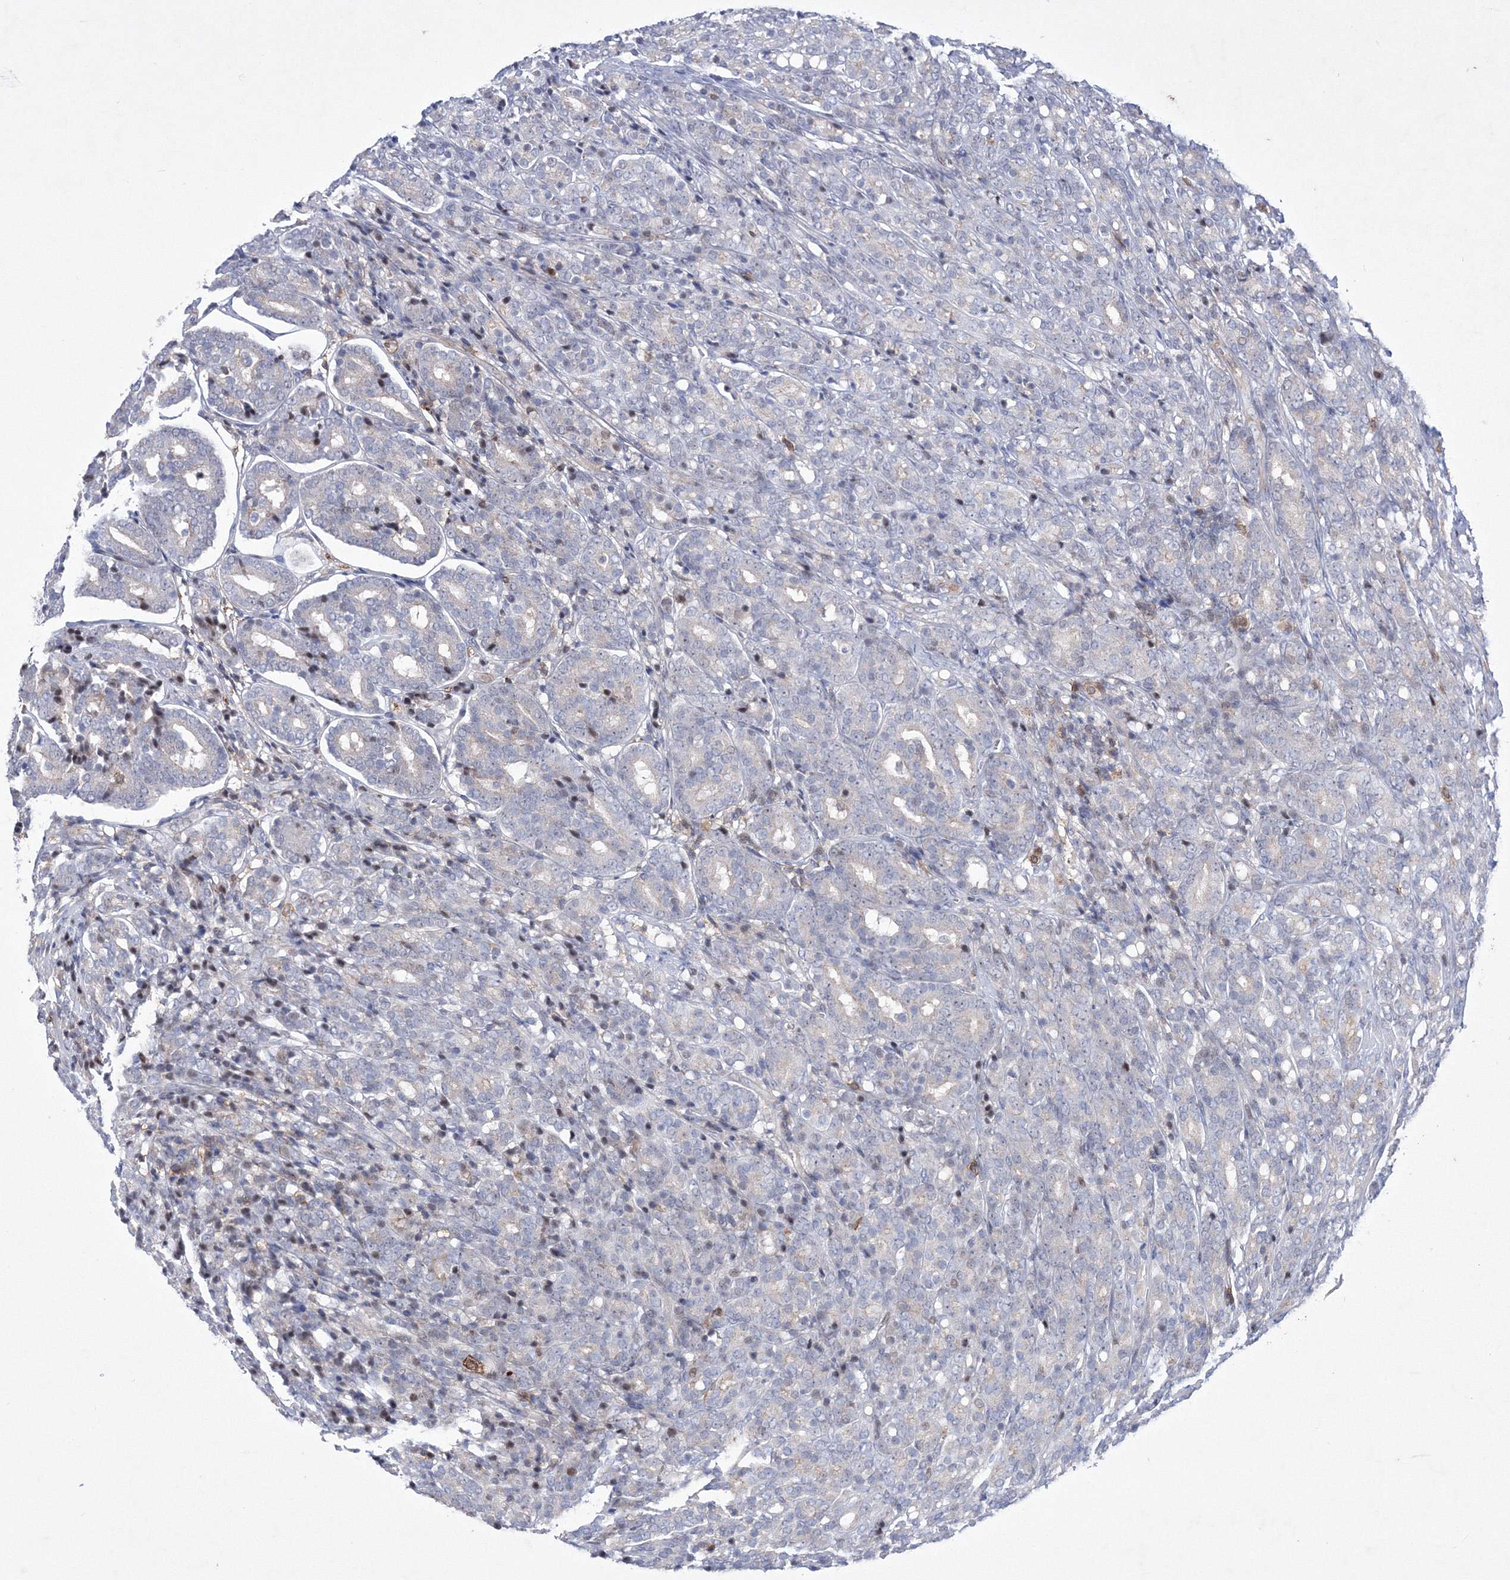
{"staining": {"intensity": "negative", "quantity": "none", "location": "none"}, "tissue": "prostate cancer", "cell_type": "Tumor cells", "image_type": "cancer", "snomed": [{"axis": "morphology", "description": "Adenocarcinoma, High grade"}, {"axis": "topography", "description": "Prostate"}], "caption": "A histopathology image of prostate cancer (high-grade adenocarcinoma) stained for a protein reveals no brown staining in tumor cells.", "gene": "RNPEPL1", "patient": {"sex": "male", "age": 62}}